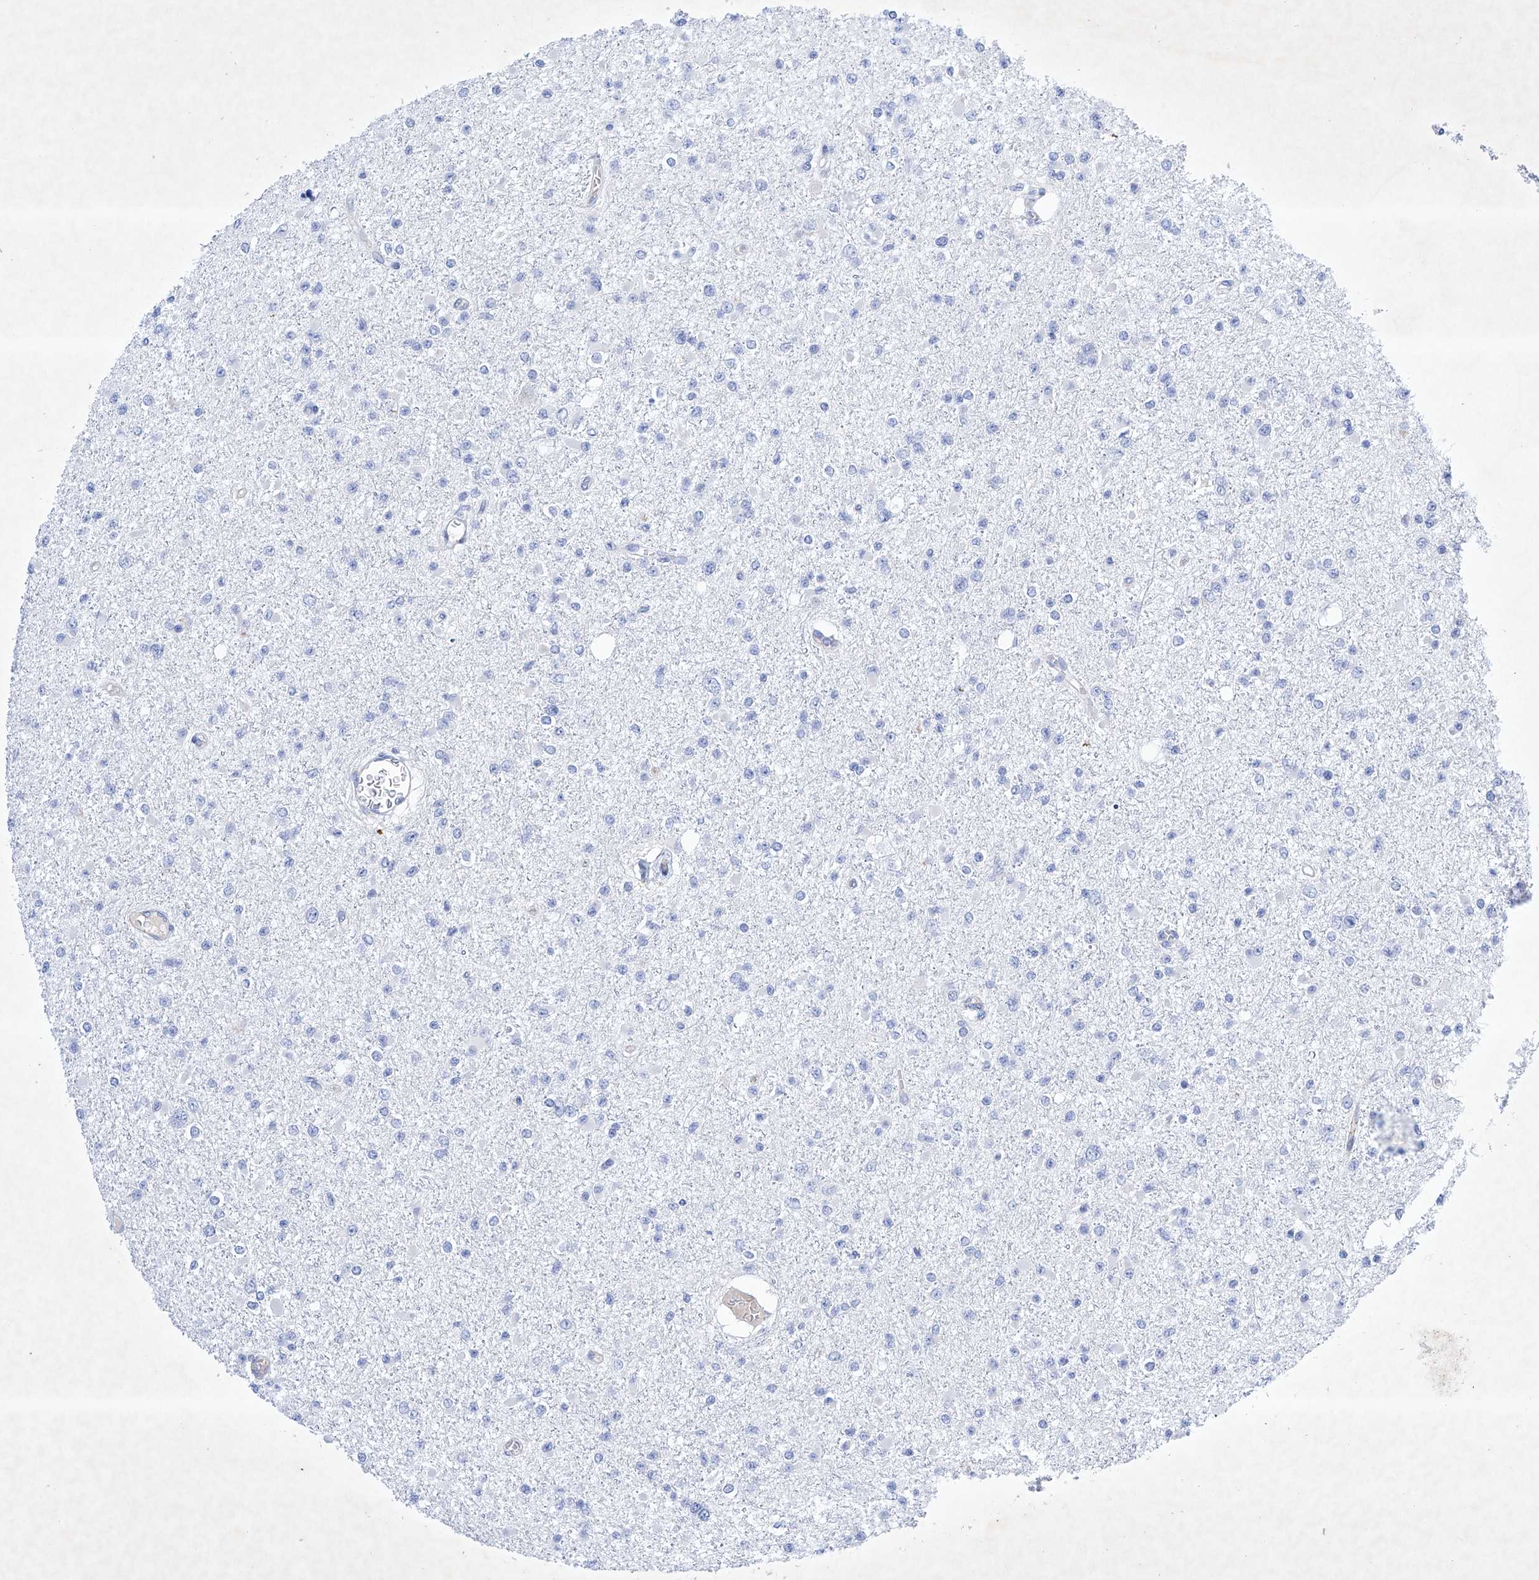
{"staining": {"intensity": "negative", "quantity": "none", "location": "none"}, "tissue": "glioma", "cell_type": "Tumor cells", "image_type": "cancer", "snomed": [{"axis": "morphology", "description": "Glioma, malignant, Low grade"}, {"axis": "topography", "description": "Brain"}], "caption": "Human malignant glioma (low-grade) stained for a protein using IHC reveals no staining in tumor cells.", "gene": "ETV7", "patient": {"sex": "female", "age": 22}}